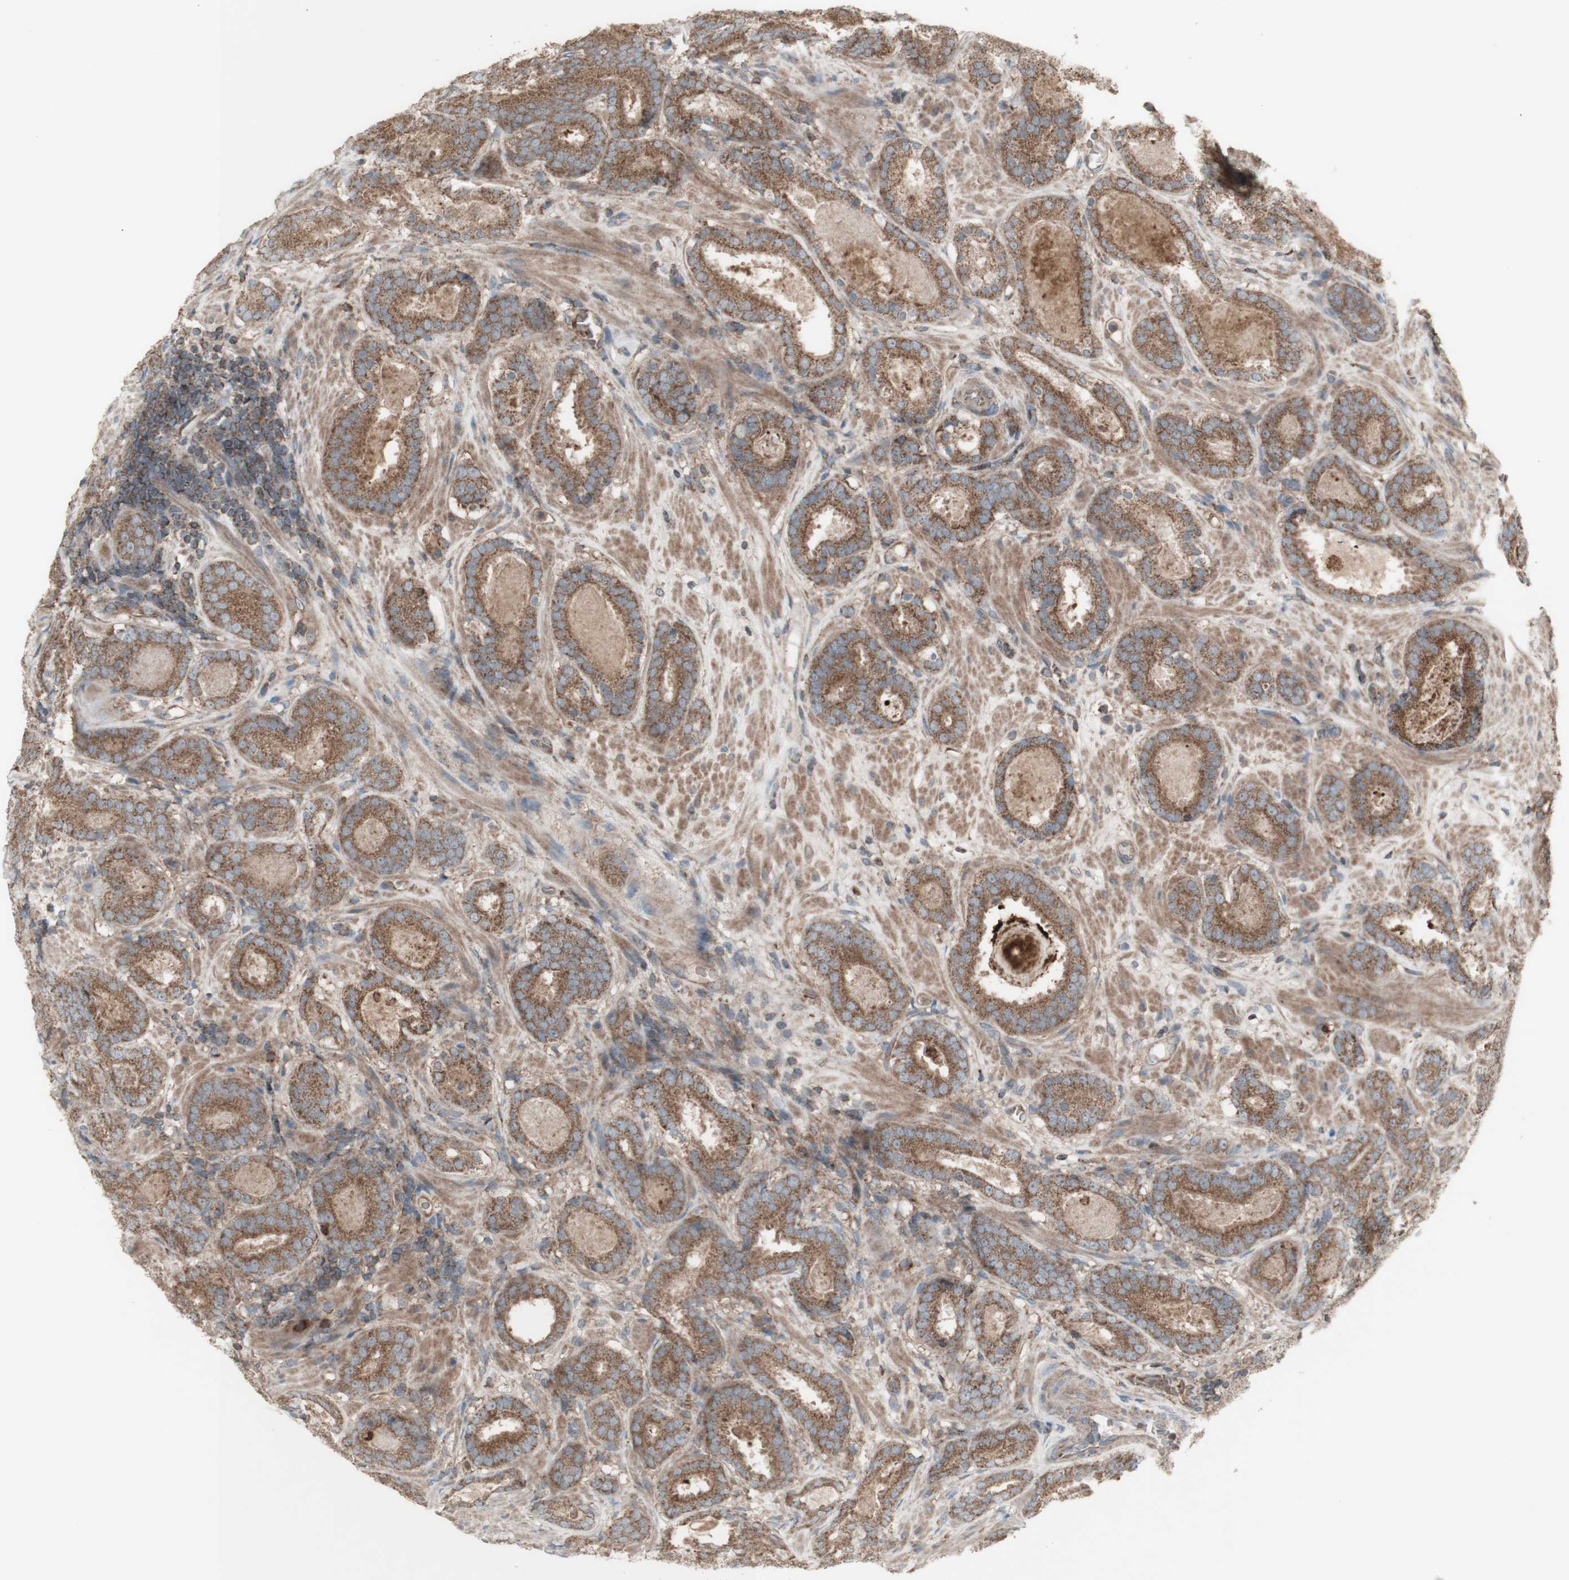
{"staining": {"intensity": "moderate", "quantity": ">75%", "location": "cytoplasmic/membranous"}, "tissue": "prostate cancer", "cell_type": "Tumor cells", "image_type": "cancer", "snomed": [{"axis": "morphology", "description": "Adenocarcinoma, Low grade"}, {"axis": "topography", "description": "Prostate"}], "caption": "Tumor cells show medium levels of moderate cytoplasmic/membranous positivity in about >75% of cells in prostate cancer (adenocarcinoma (low-grade)). The protein is stained brown, and the nuclei are stained in blue (DAB IHC with brightfield microscopy, high magnification).", "gene": "SHC1", "patient": {"sex": "male", "age": 69}}